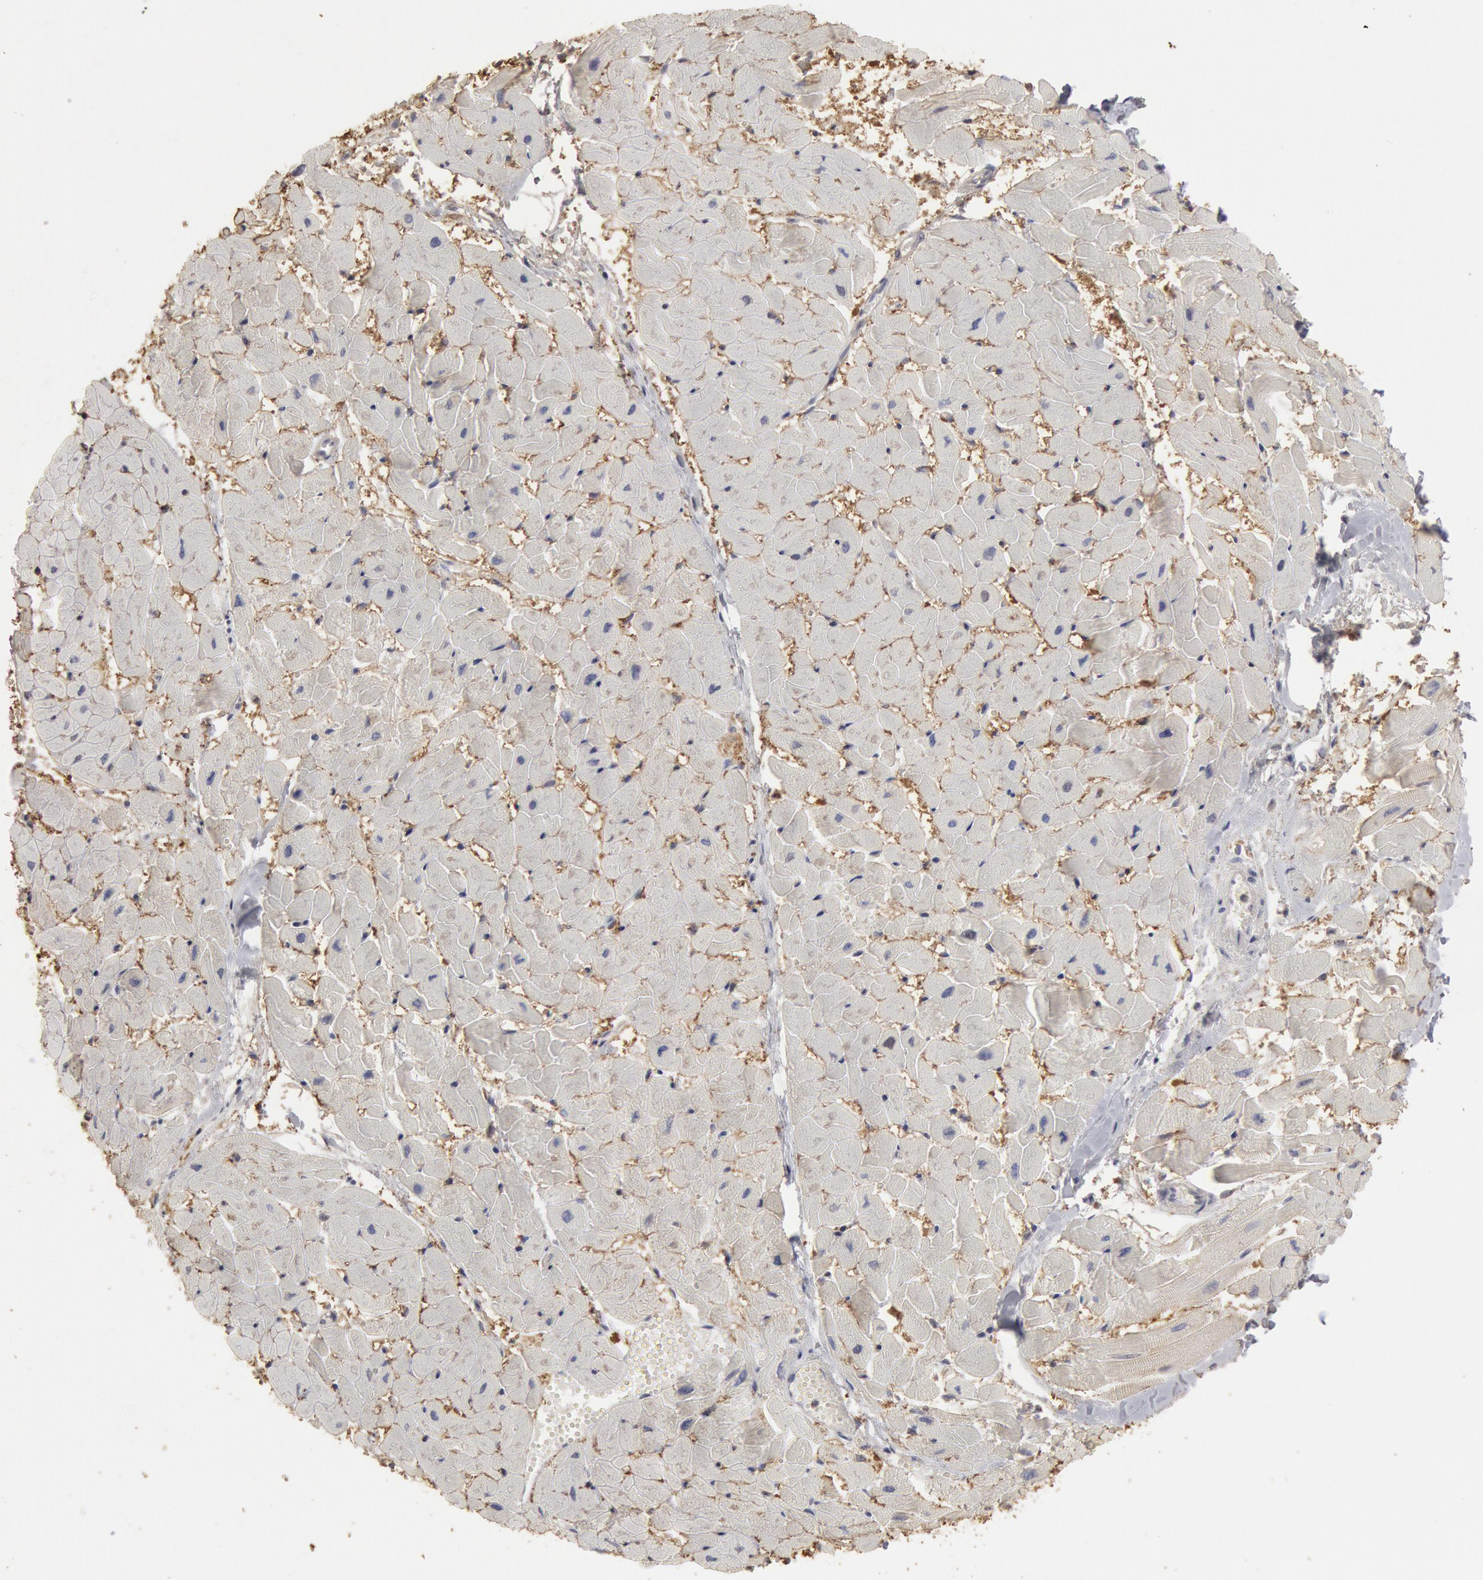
{"staining": {"intensity": "negative", "quantity": "none", "location": "none"}, "tissue": "heart muscle", "cell_type": "Cardiomyocytes", "image_type": "normal", "snomed": [{"axis": "morphology", "description": "Normal tissue, NOS"}, {"axis": "topography", "description": "Heart"}], "caption": "A micrograph of heart muscle stained for a protein reveals no brown staining in cardiomyocytes.", "gene": "OSBPL8", "patient": {"sex": "female", "age": 19}}